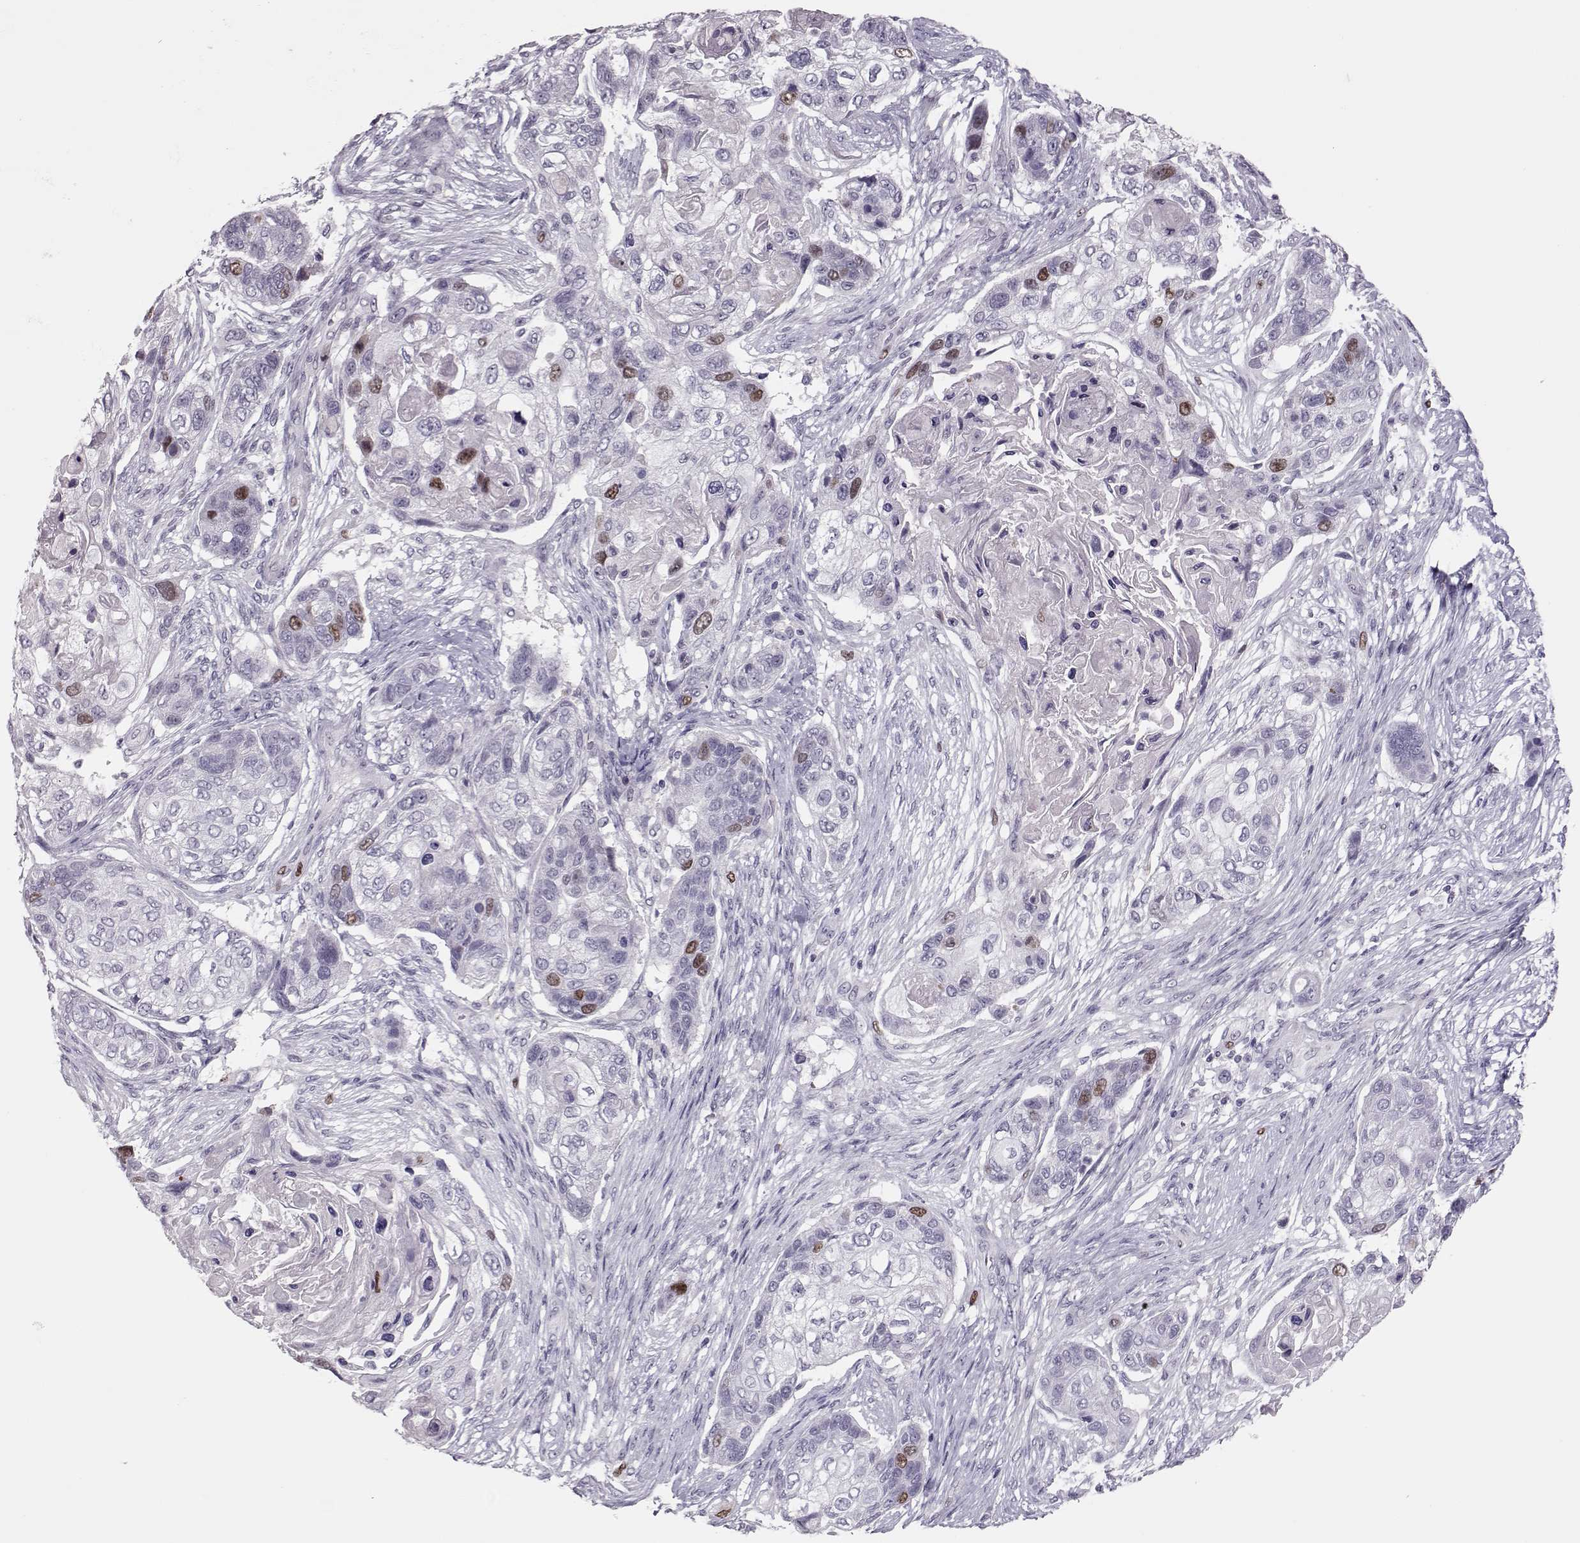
{"staining": {"intensity": "moderate", "quantity": "<25%", "location": "nuclear"}, "tissue": "lung cancer", "cell_type": "Tumor cells", "image_type": "cancer", "snomed": [{"axis": "morphology", "description": "Squamous cell carcinoma, NOS"}, {"axis": "topography", "description": "Lung"}], "caption": "IHC of human squamous cell carcinoma (lung) exhibits low levels of moderate nuclear positivity in approximately <25% of tumor cells.", "gene": "SGO1", "patient": {"sex": "male", "age": 69}}